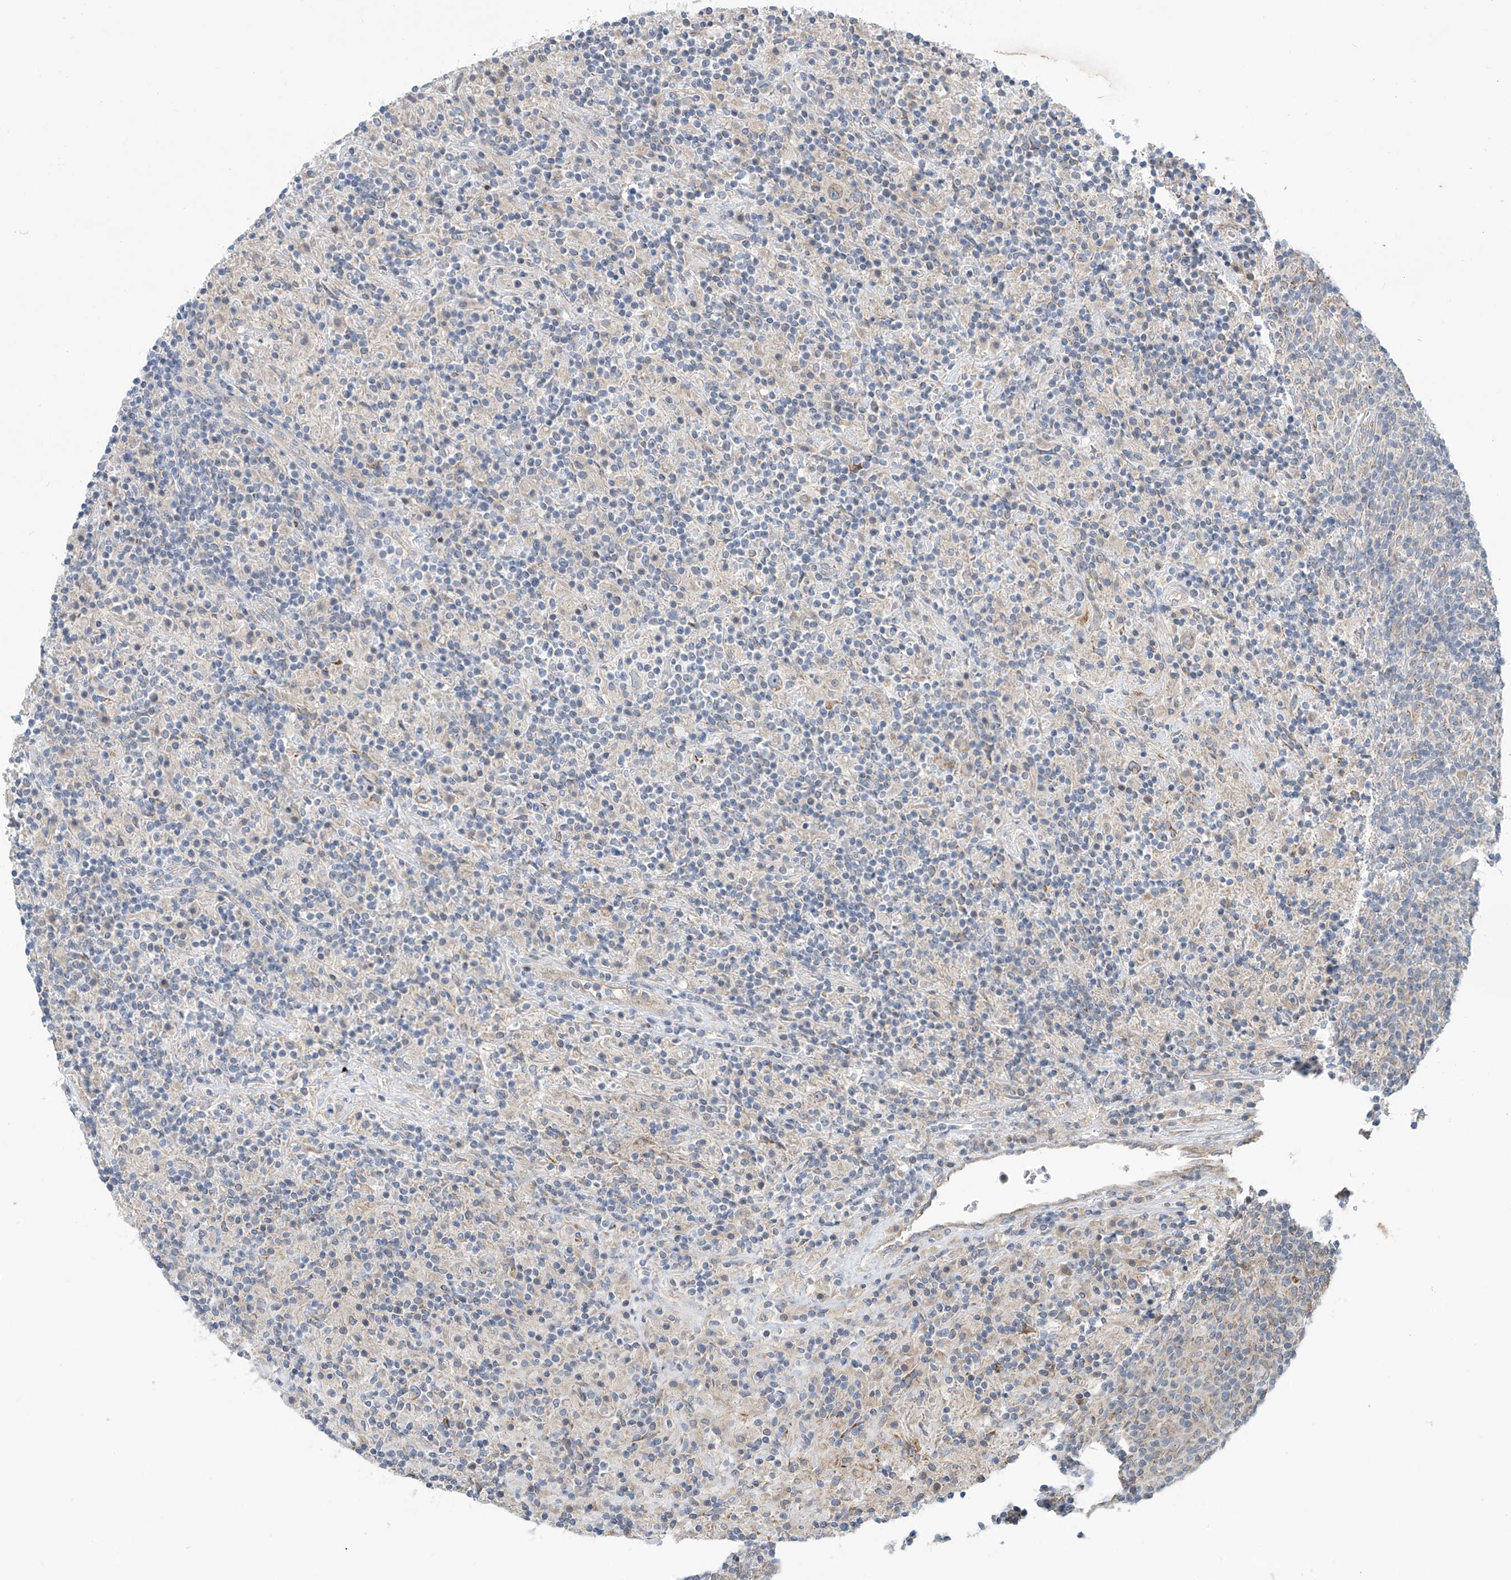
{"staining": {"intensity": "negative", "quantity": "none", "location": "none"}, "tissue": "lymphoma", "cell_type": "Tumor cells", "image_type": "cancer", "snomed": [{"axis": "morphology", "description": "Hodgkin's disease, NOS"}, {"axis": "topography", "description": "Lymph node"}], "caption": "Tumor cells show no significant staining in Hodgkin's disease. (DAB immunohistochemistry (IHC) visualized using brightfield microscopy, high magnification).", "gene": "SCGB1D2", "patient": {"sex": "male", "age": 70}}